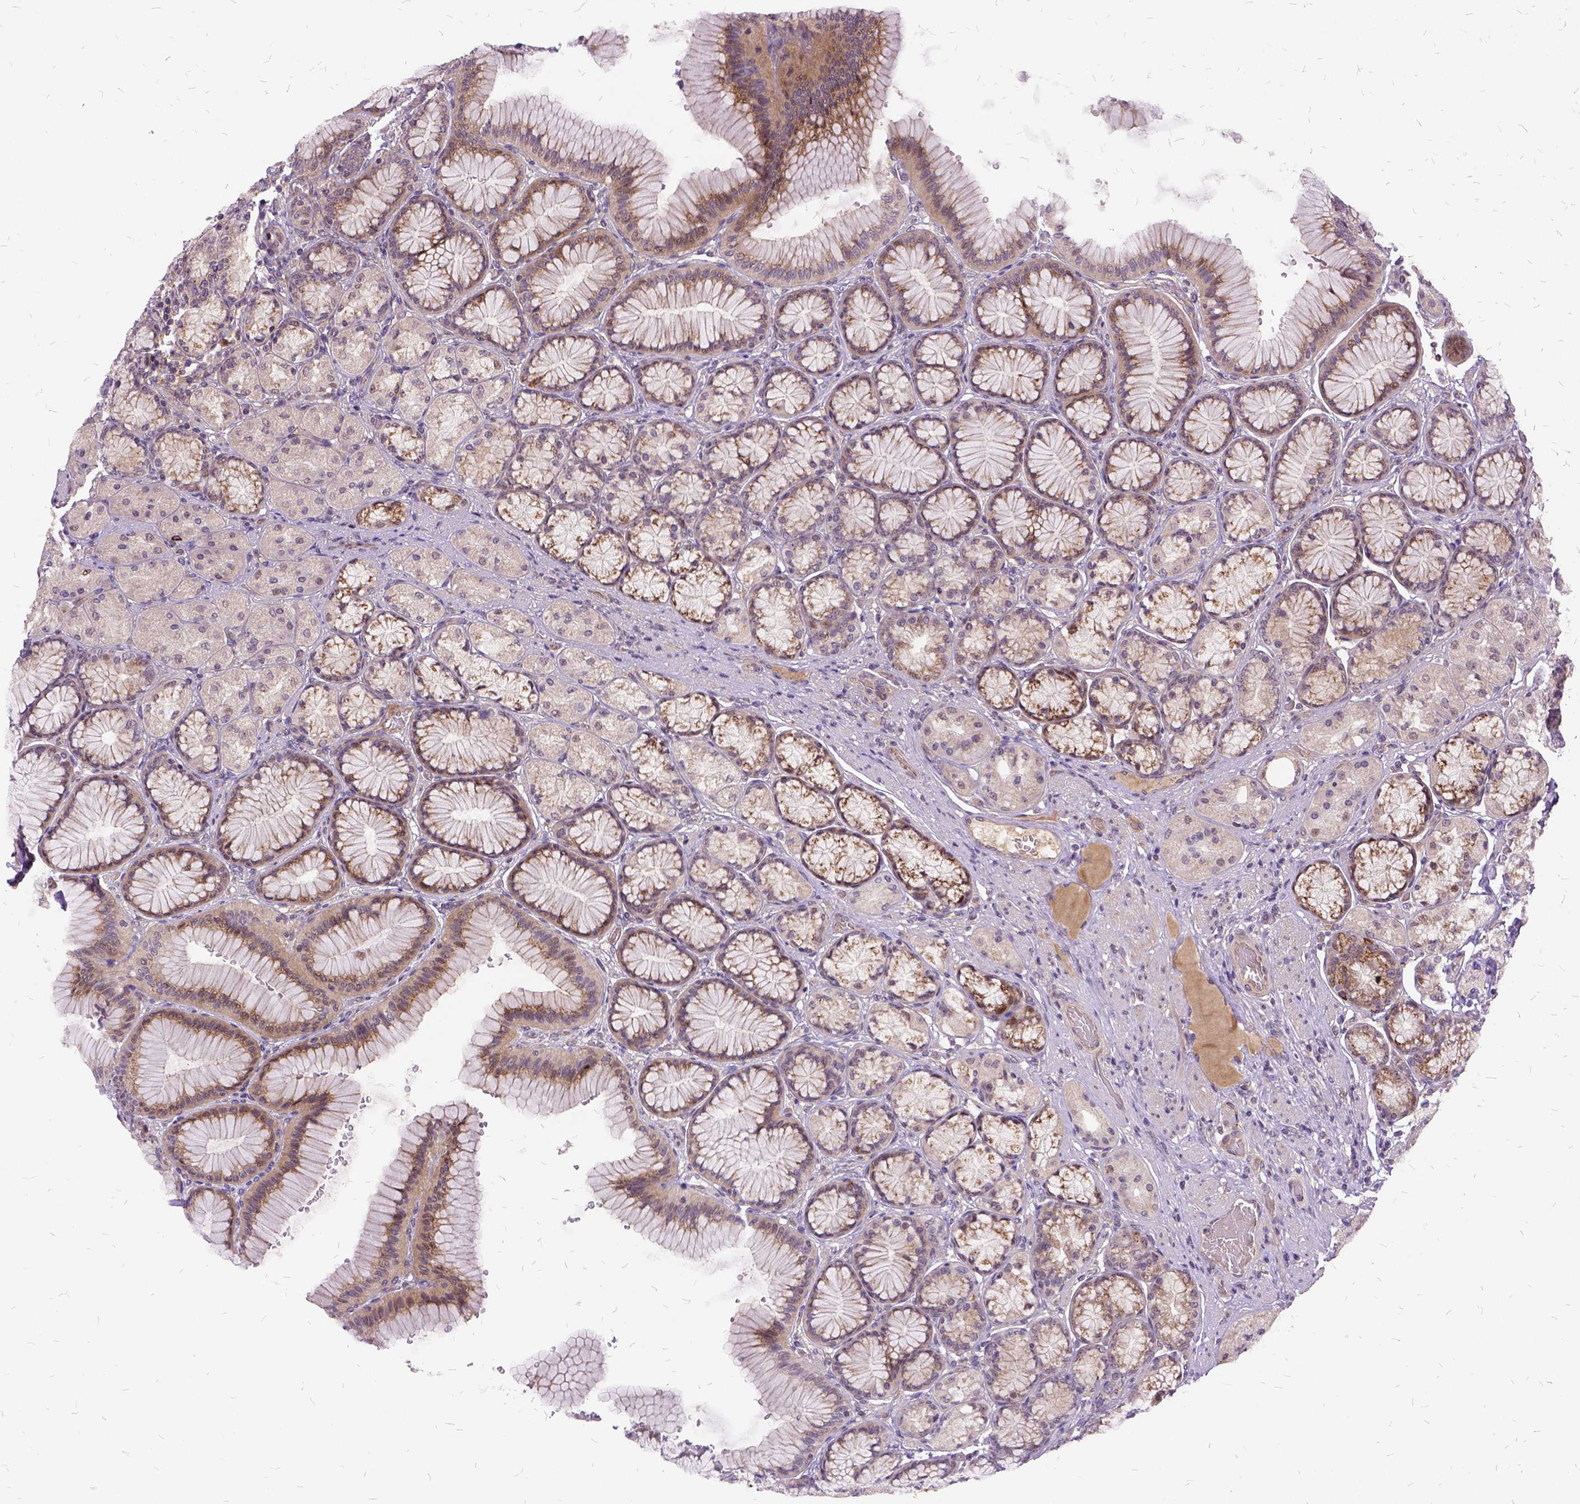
{"staining": {"intensity": "moderate", "quantity": "25%-75%", "location": "cytoplasmic/membranous"}, "tissue": "stomach", "cell_type": "Glandular cells", "image_type": "normal", "snomed": [{"axis": "morphology", "description": "Normal tissue, NOS"}, {"axis": "morphology", "description": "Adenocarcinoma, NOS"}, {"axis": "morphology", "description": "Adenocarcinoma, High grade"}, {"axis": "topography", "description": "Stomach, upper"}, {"axis": "topography", "description": "Stomach"}], "caption": "Protein expression analysis of benign stomach reveals moderate cytoplasmic/membranous positivity in about 25%-75% of glandular cells.", "gene": "ILRUN", "patient": {"sex": "female", "age": 65}}